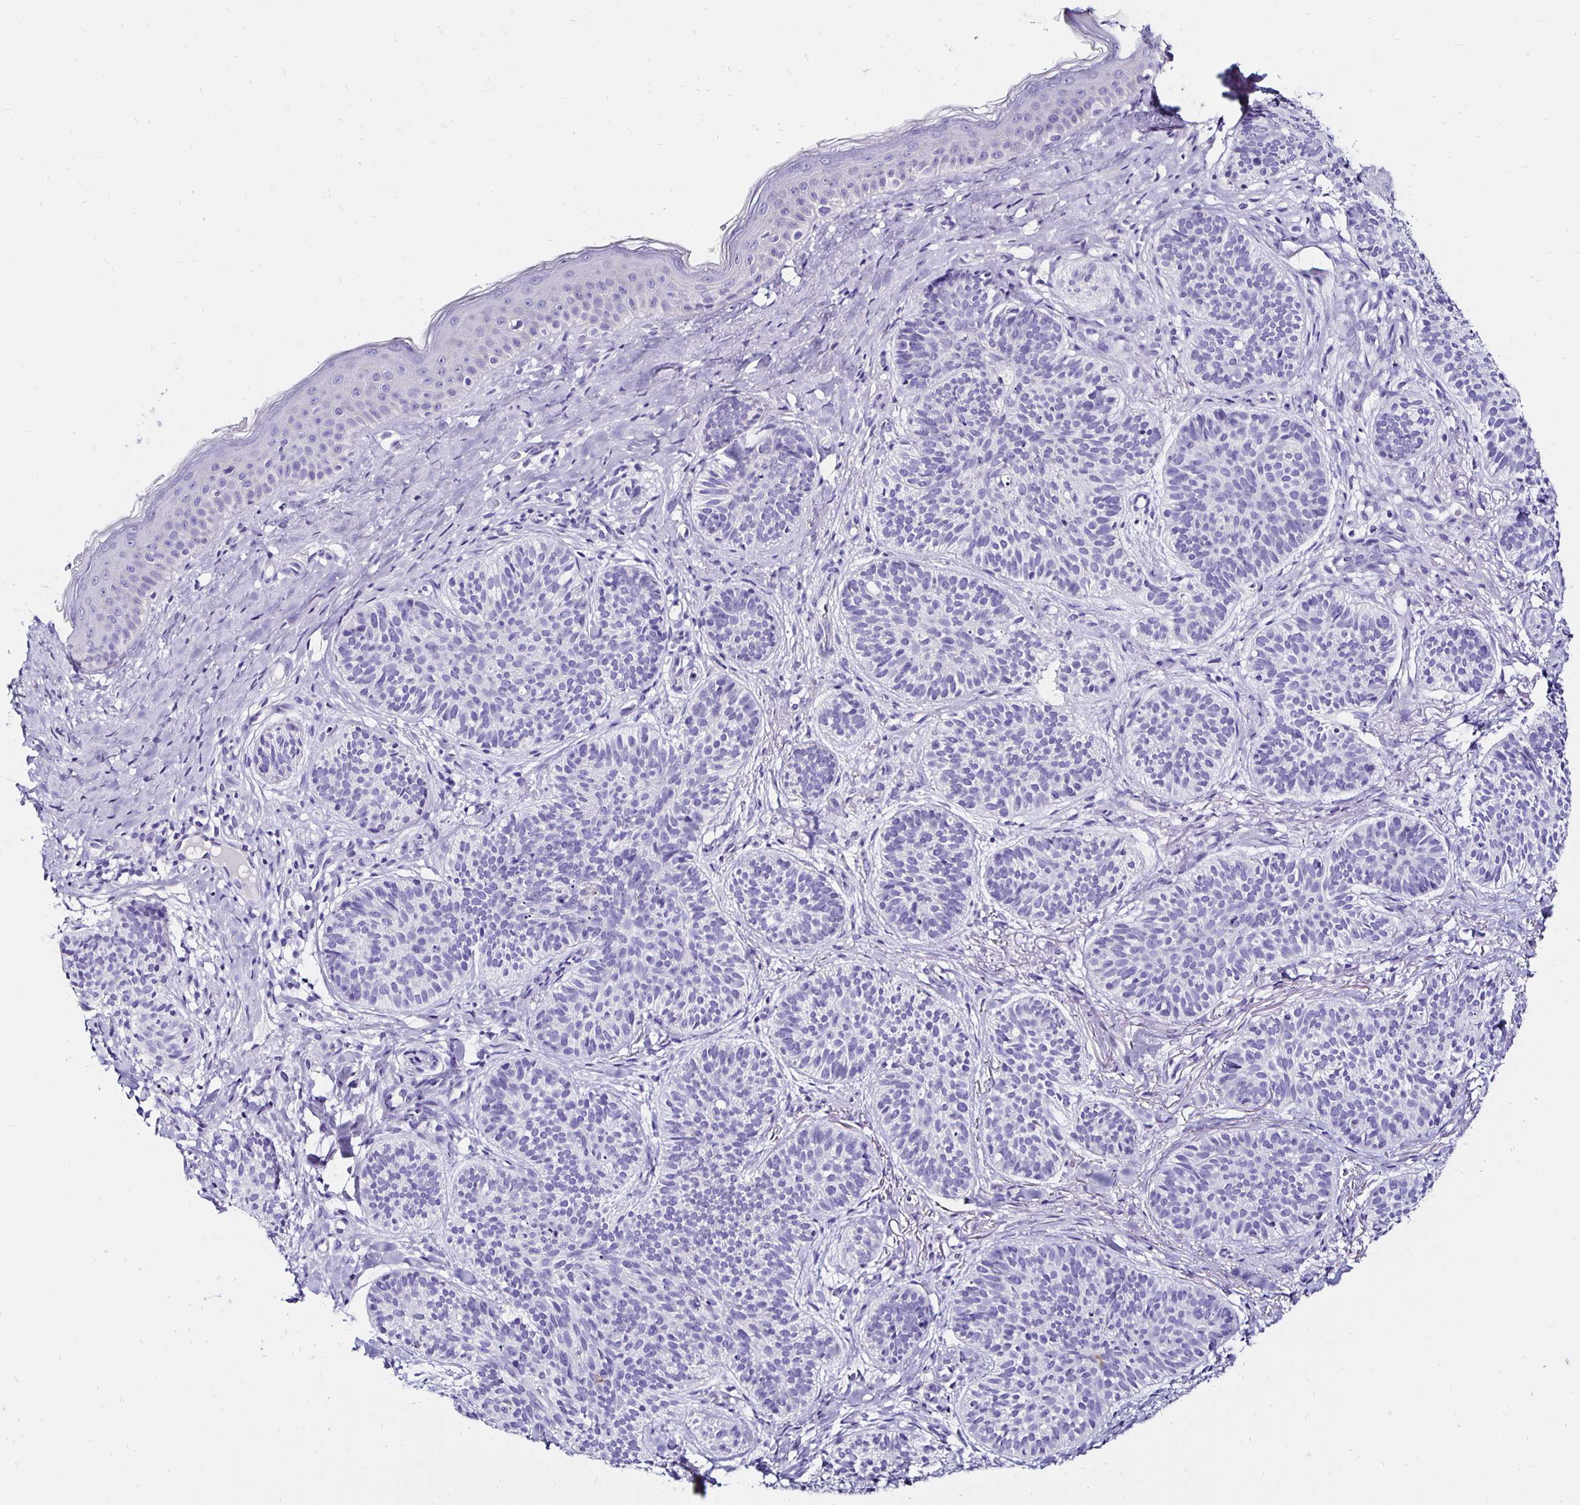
{"staining": {"intensity": "negative", "quantity": "none", "location": "none"}, "tissue": "skin cancer", "cell_type": "Tumor cells", "image_type": "cancer", "snomed": [{"axis": "morphology", "description": "Basal cell carcinoma"}, {"axis": "topography", "description": "Skin"}], "caption": "Immunohistochemistry of skin cancer (basal cell carcinoma) demonstrates no positivity in tumor cells. (Brightfield microscopy of DAB (3,3'-diaminobenzidine) immunohistochemistry at high magnification).", "gene": "KCNT1", "patient": {"sex": "male", "age": 54}}